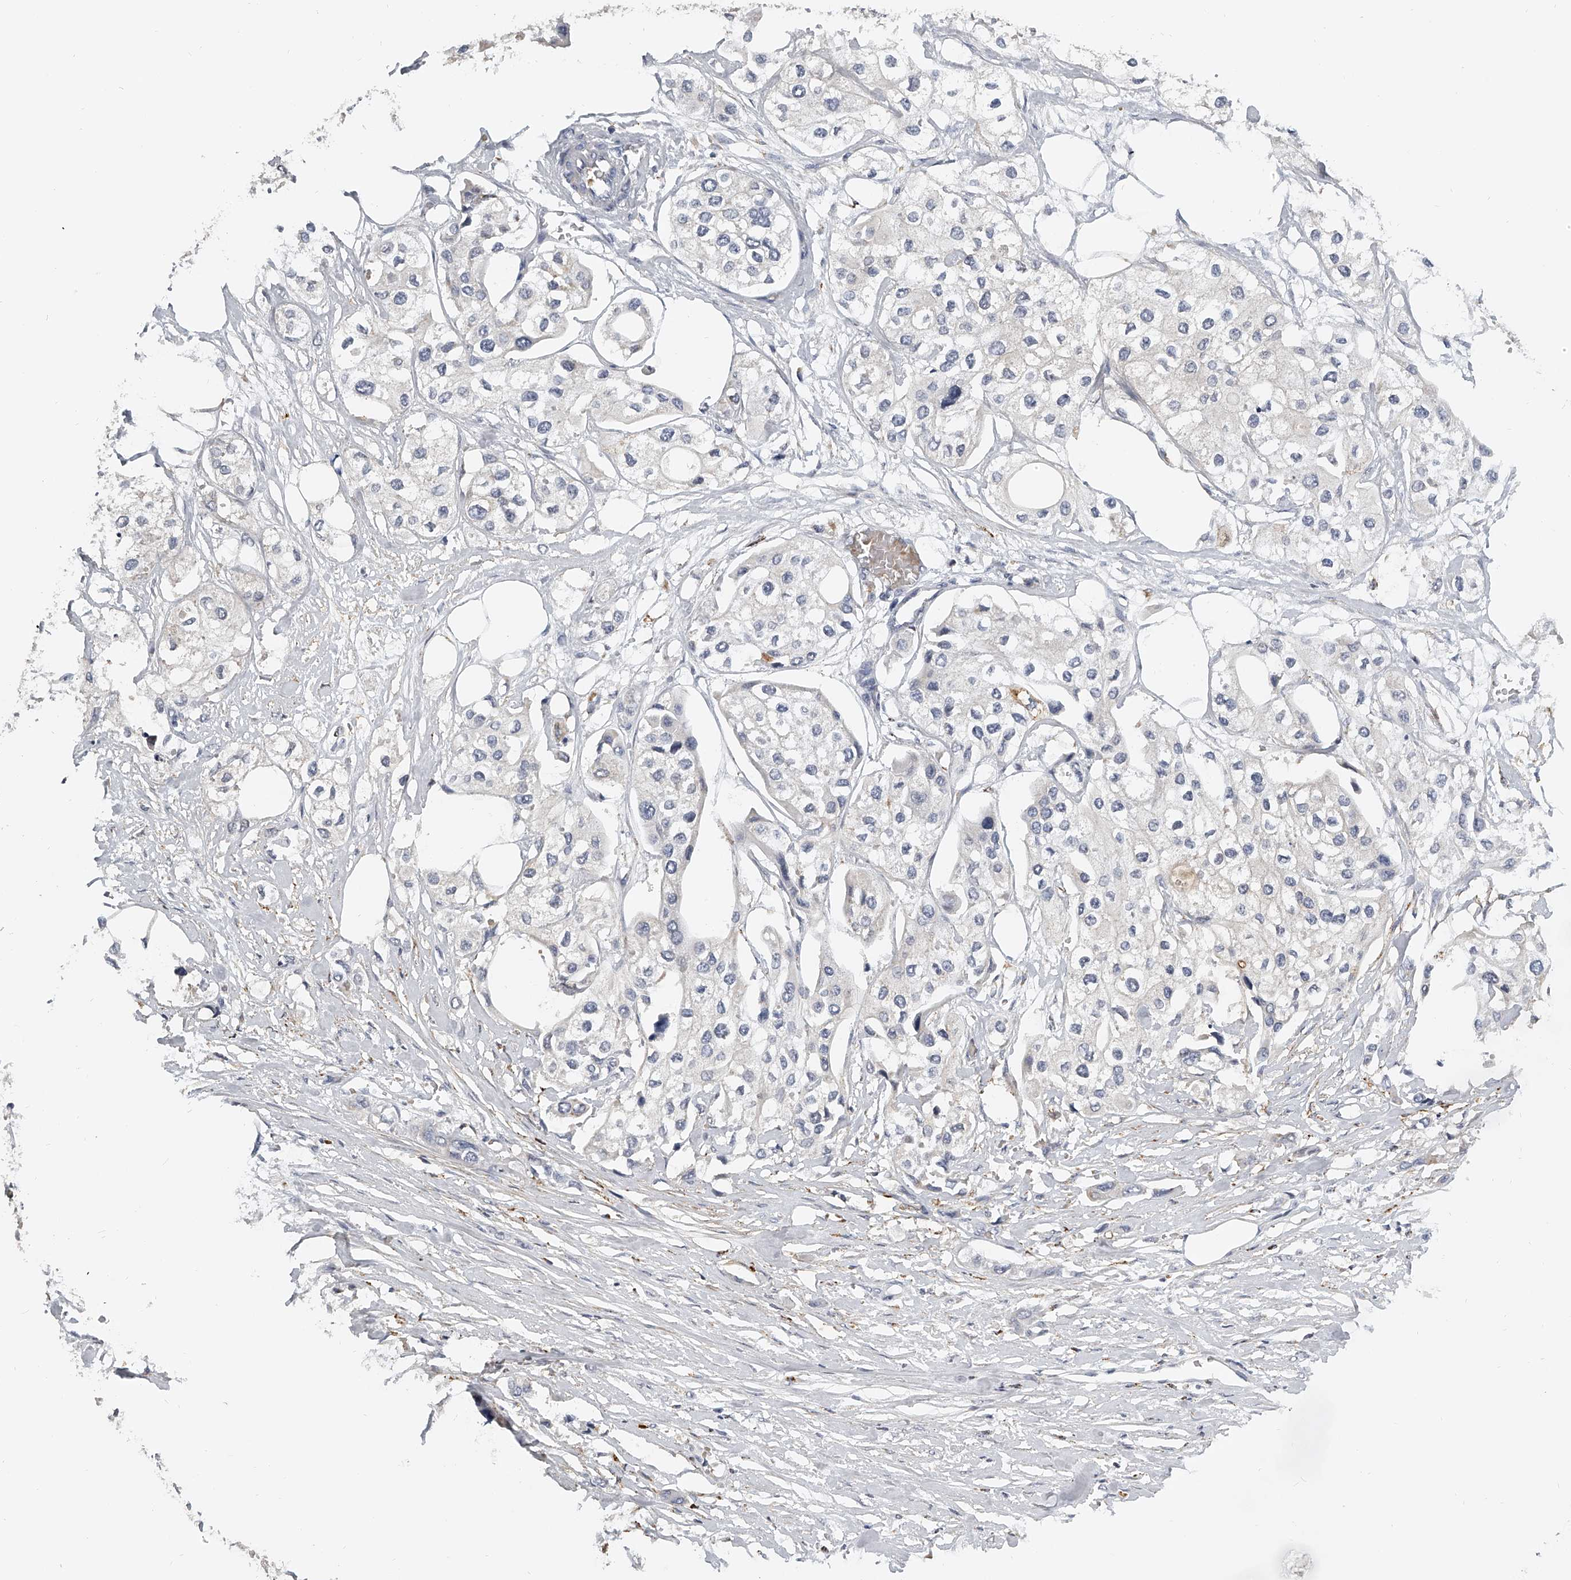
{"staining": {"intensity": "negative", "quantity": "none", "location": "none"}, "tissue": "urothelial cancer", "cell_type": "Tumor cells", "image_type": "cancer", "snomed": [{"axis": "morphology", "description": "Urothelial carcinoma, High grade"}, {"axis": "topography", "description": "Urinary bladder"}], "caption": "Tumor cells show no significant protein expression in urothelial cancer. (DAB IHC visualized using brightfield microscopy, high magnification).", "gene": "KLHL7", "patient": {"sex": "male", "age": 64}}